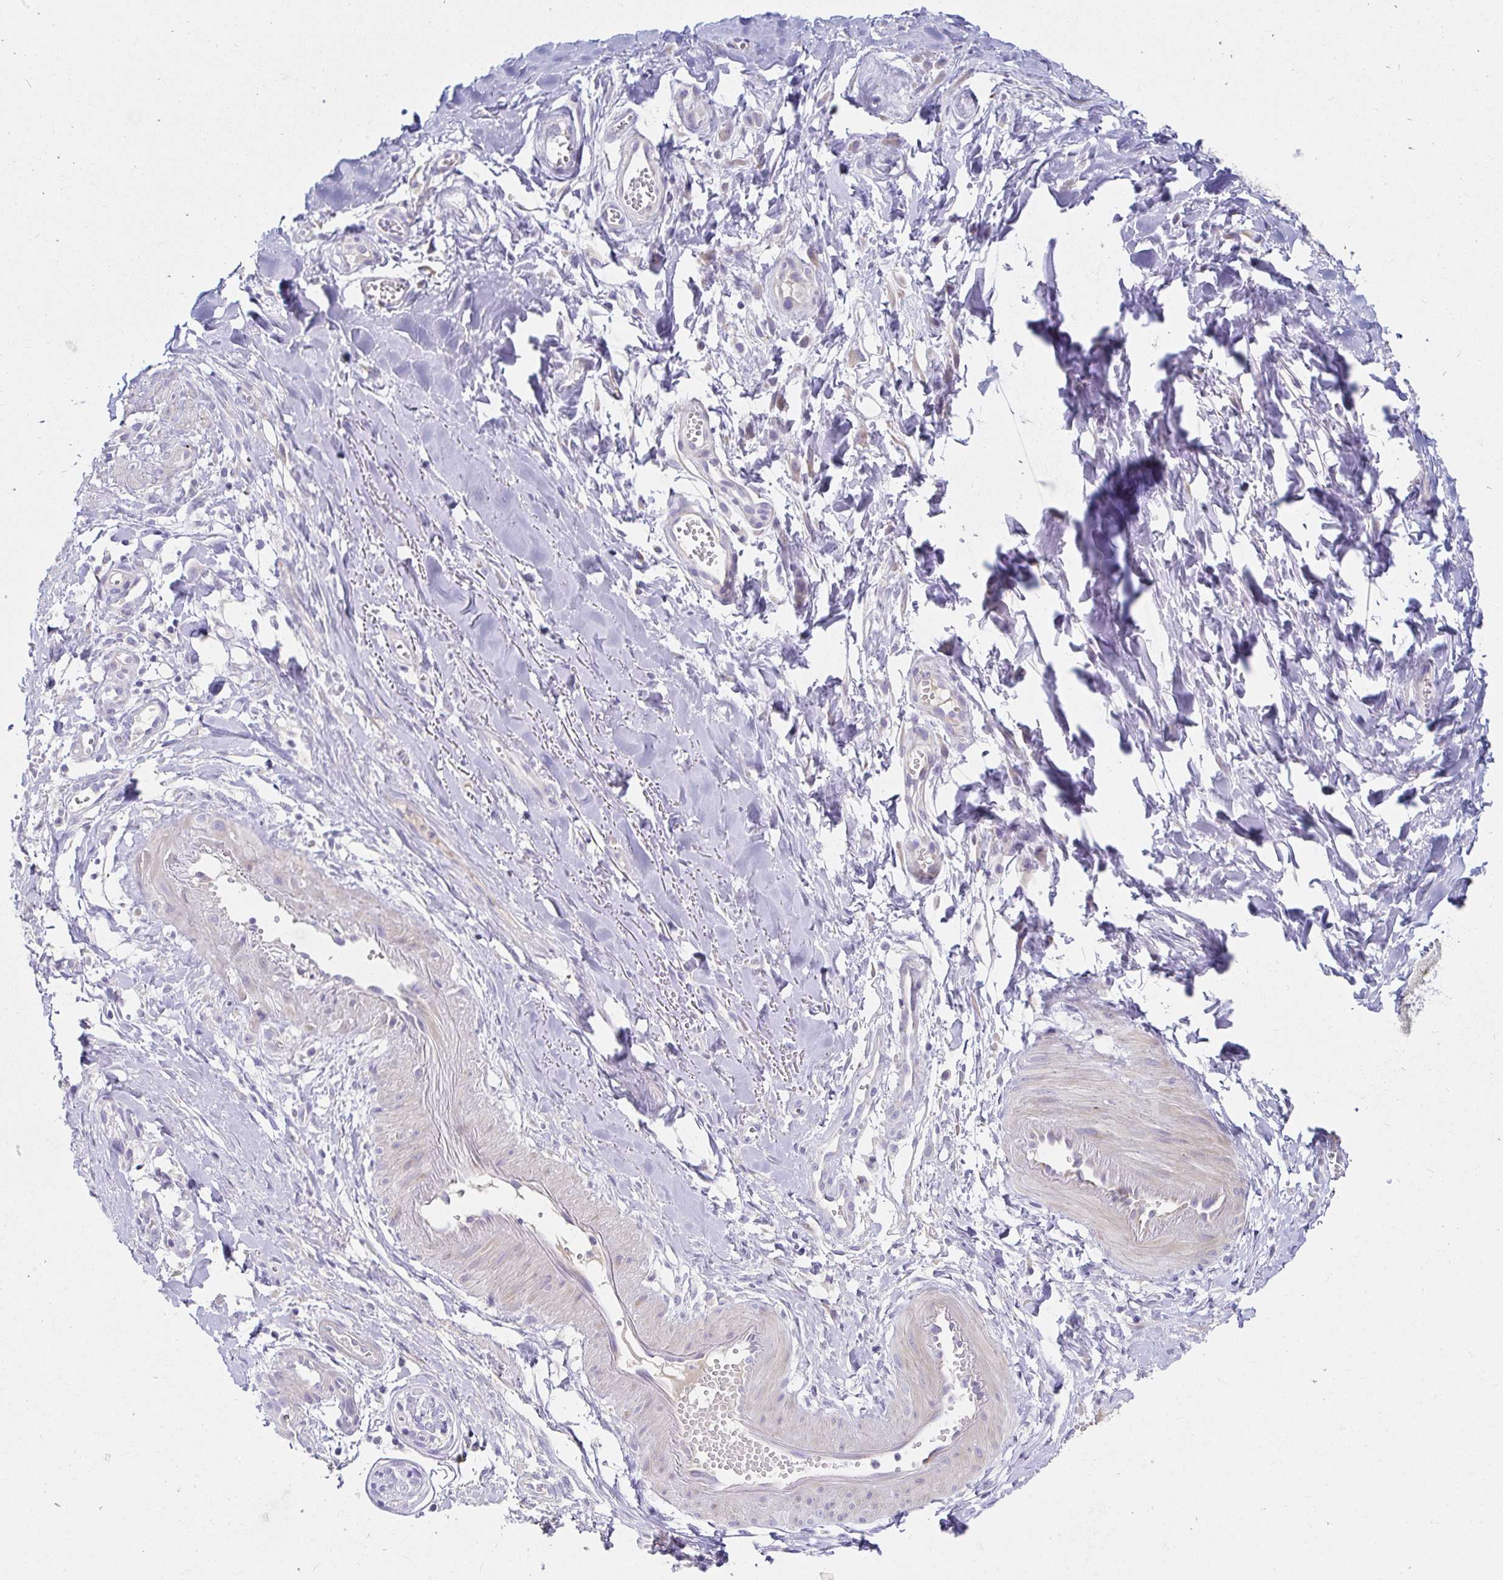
{"staining": {"intensity": "negative", "quantity": "none", "location": "none"}, "tissue": "soft tissue", "cell_type": "Chondrocytes", "image_type": "normal", "snomed": [{"axis": "morphology", "description": "Normal tissue, NOS"}, {"axis": "topography", "description": "Cartilage tissue"}, {"axis": "topography", "description": "Nasopharynx"}, {"axis": "topography", "description": "Thyroid gland"}], "caption": "DAB immunohistochemical staining of benign soft tissue reveals no significant staining in chondrocytes.", "gene": "C4orf17", "patient": {"sex": "male", "age": 63}}